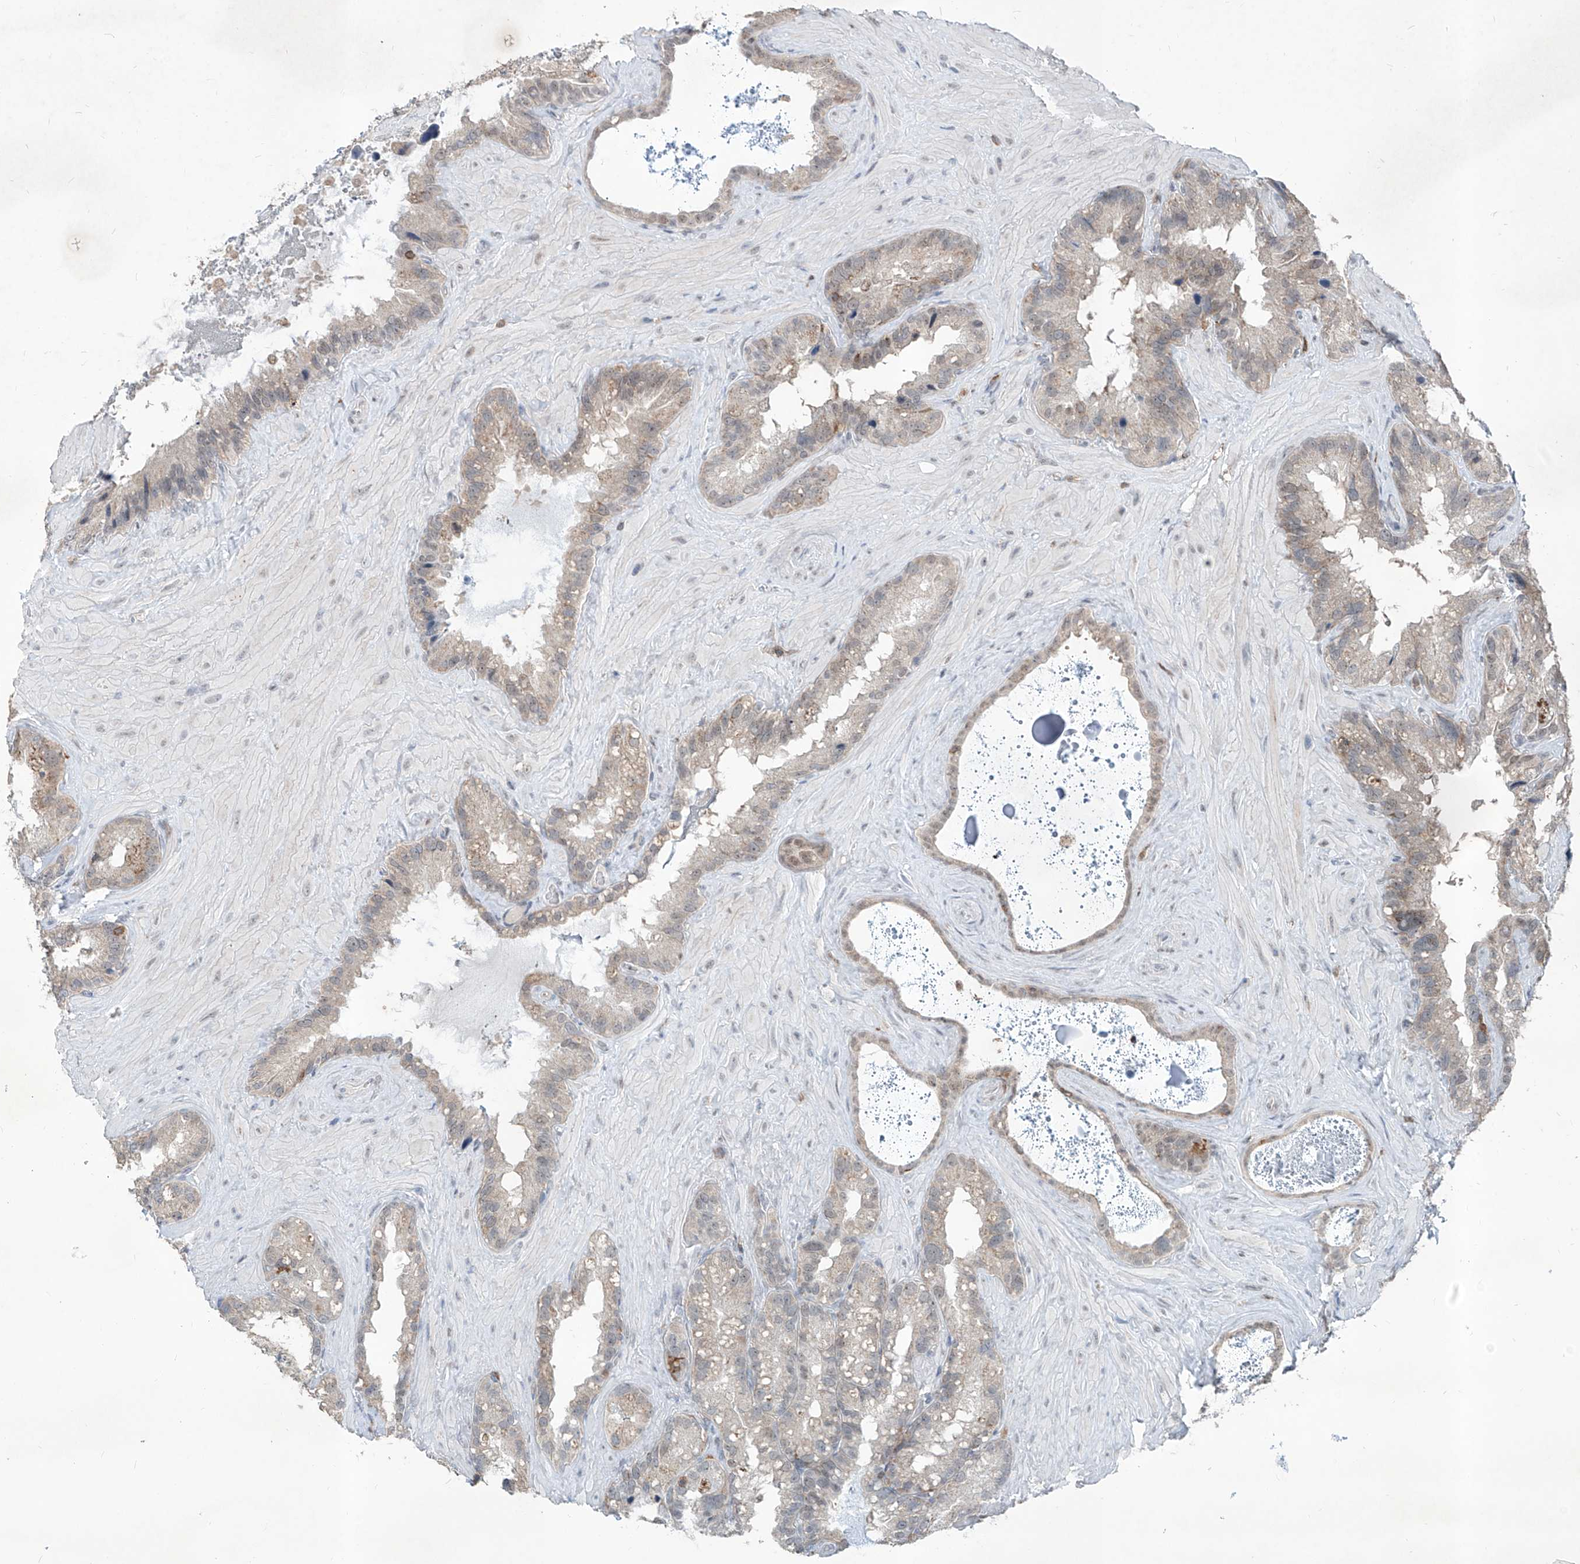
{"staining": {"intensity": "weak", "quantity": "<25%", "location": "nuclear"}, "tissue": "seminal vesicle", "cell_type": "Glandular cells", "image_type": "normal", "snomed": [{"axis": "morphology", "description": "Normal tissue, NOS"}, {"axis": "topography", "description": "Prostate"}, {"axis": "topography", "description": "Seminal veicle"}], "caption": "Glandular cells are negative for protein expression in unremarkable human seminal vesicle. (DAB immunohistochemistry (IHC) visualized using brightfield microscopy, high magnification).", "gene": "ZBTB48", "patient": {"sex": "male", "age": 68}}